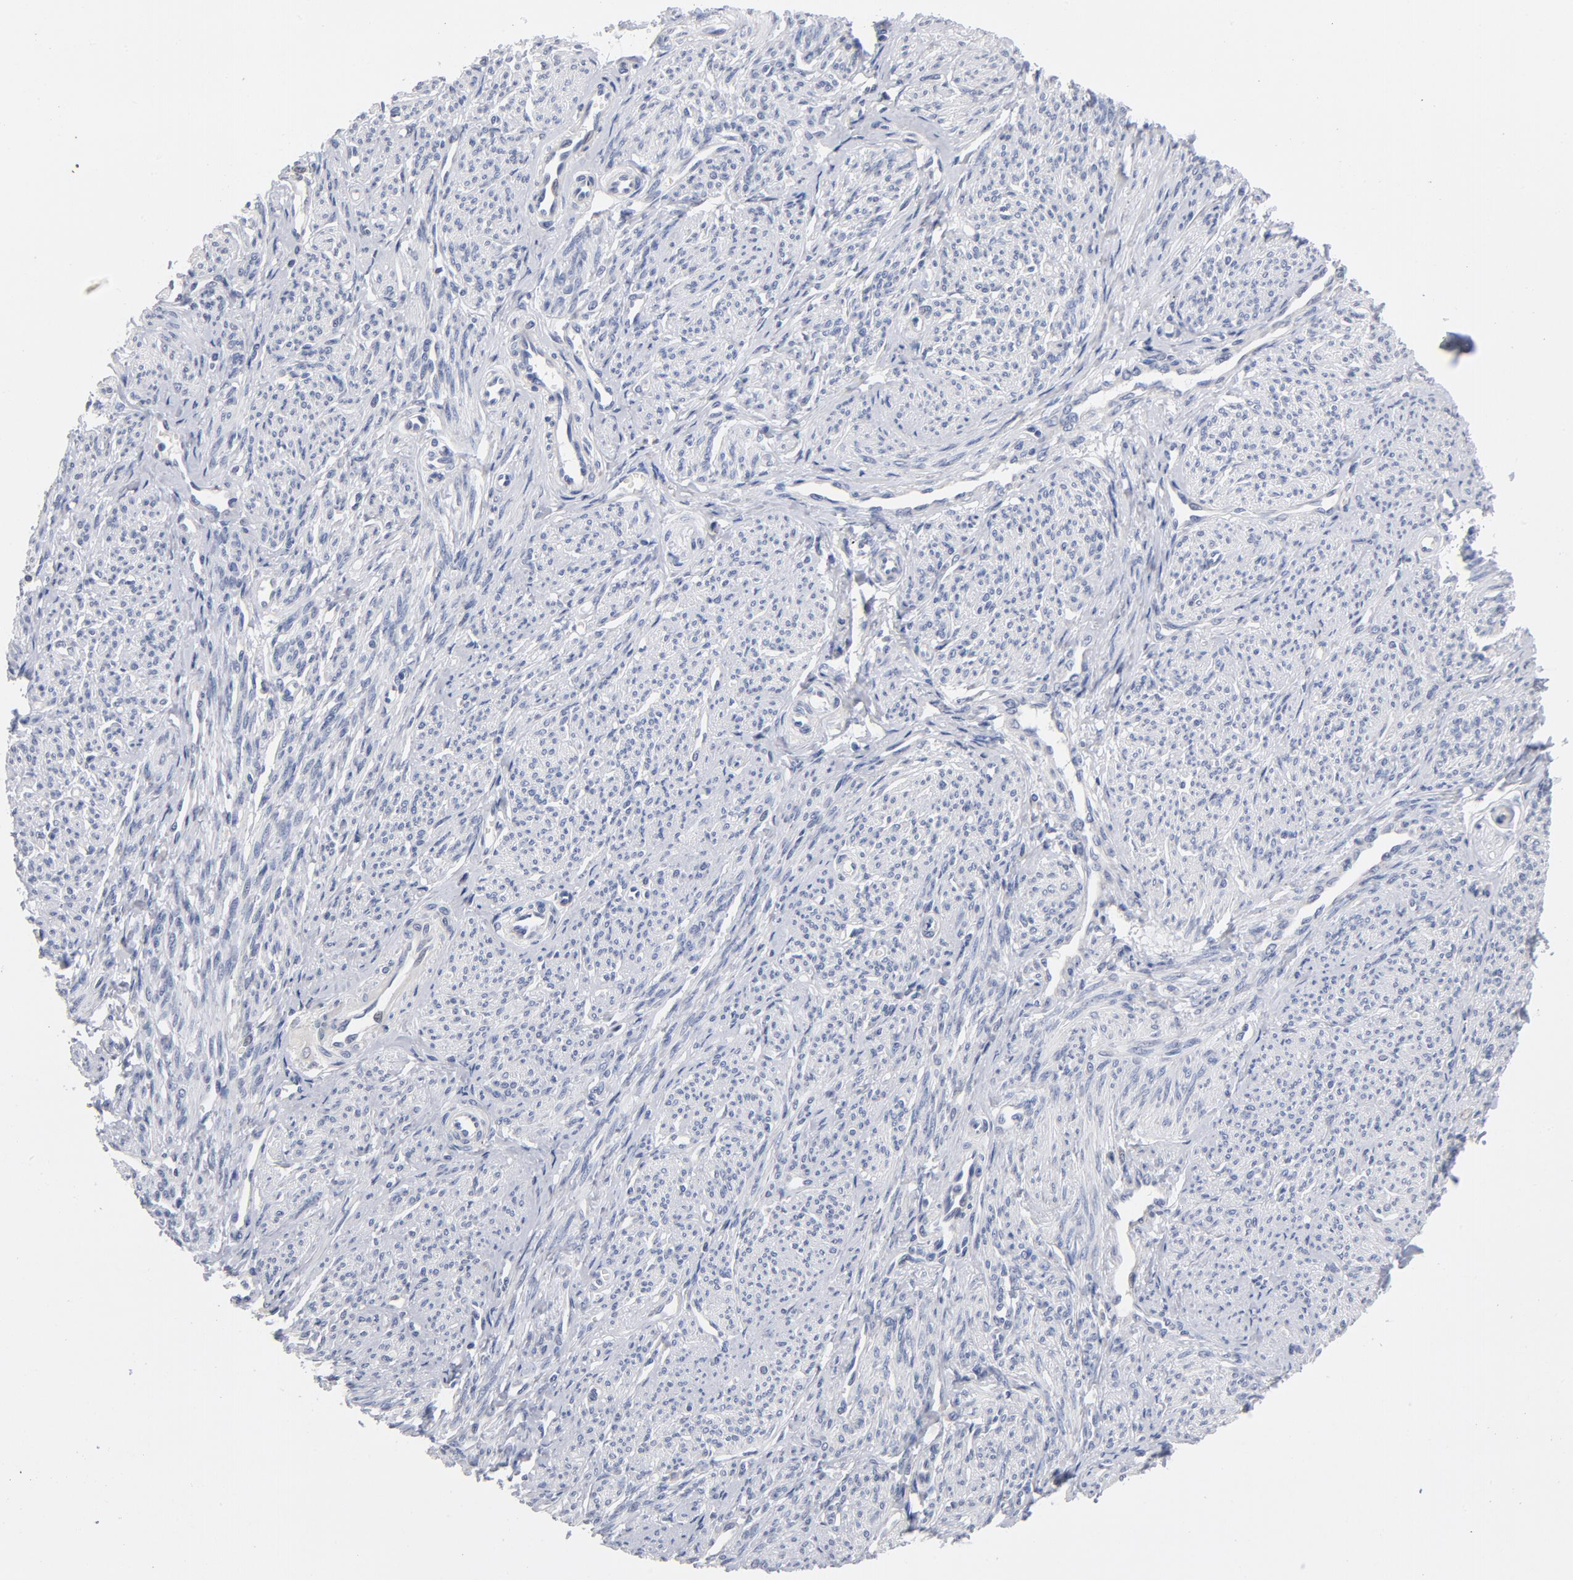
{"staining": {"intensity": "negative", "quantity": "none", "location": "none"}, "tissue": "smooth muscle", "cell_type": "Smooth muscle cells", "image_type": "normal", "snomed": [{"axis": "morphology", "description": "Normal tissue, NOS"}, {"axis": "topography", "description": "Smooth muscle"}], "caption": "DAB immunohistochemical staining of normal smooth muscle reveals no significant positivity in smooth muscle cells. Brightfield microscopy of immunohistochemistry stained with DAB (brown) and hematoxylin (blue), captured at high magnification.", "gene": "RBM3", "patient": {"sex": "female", "age": 65}}